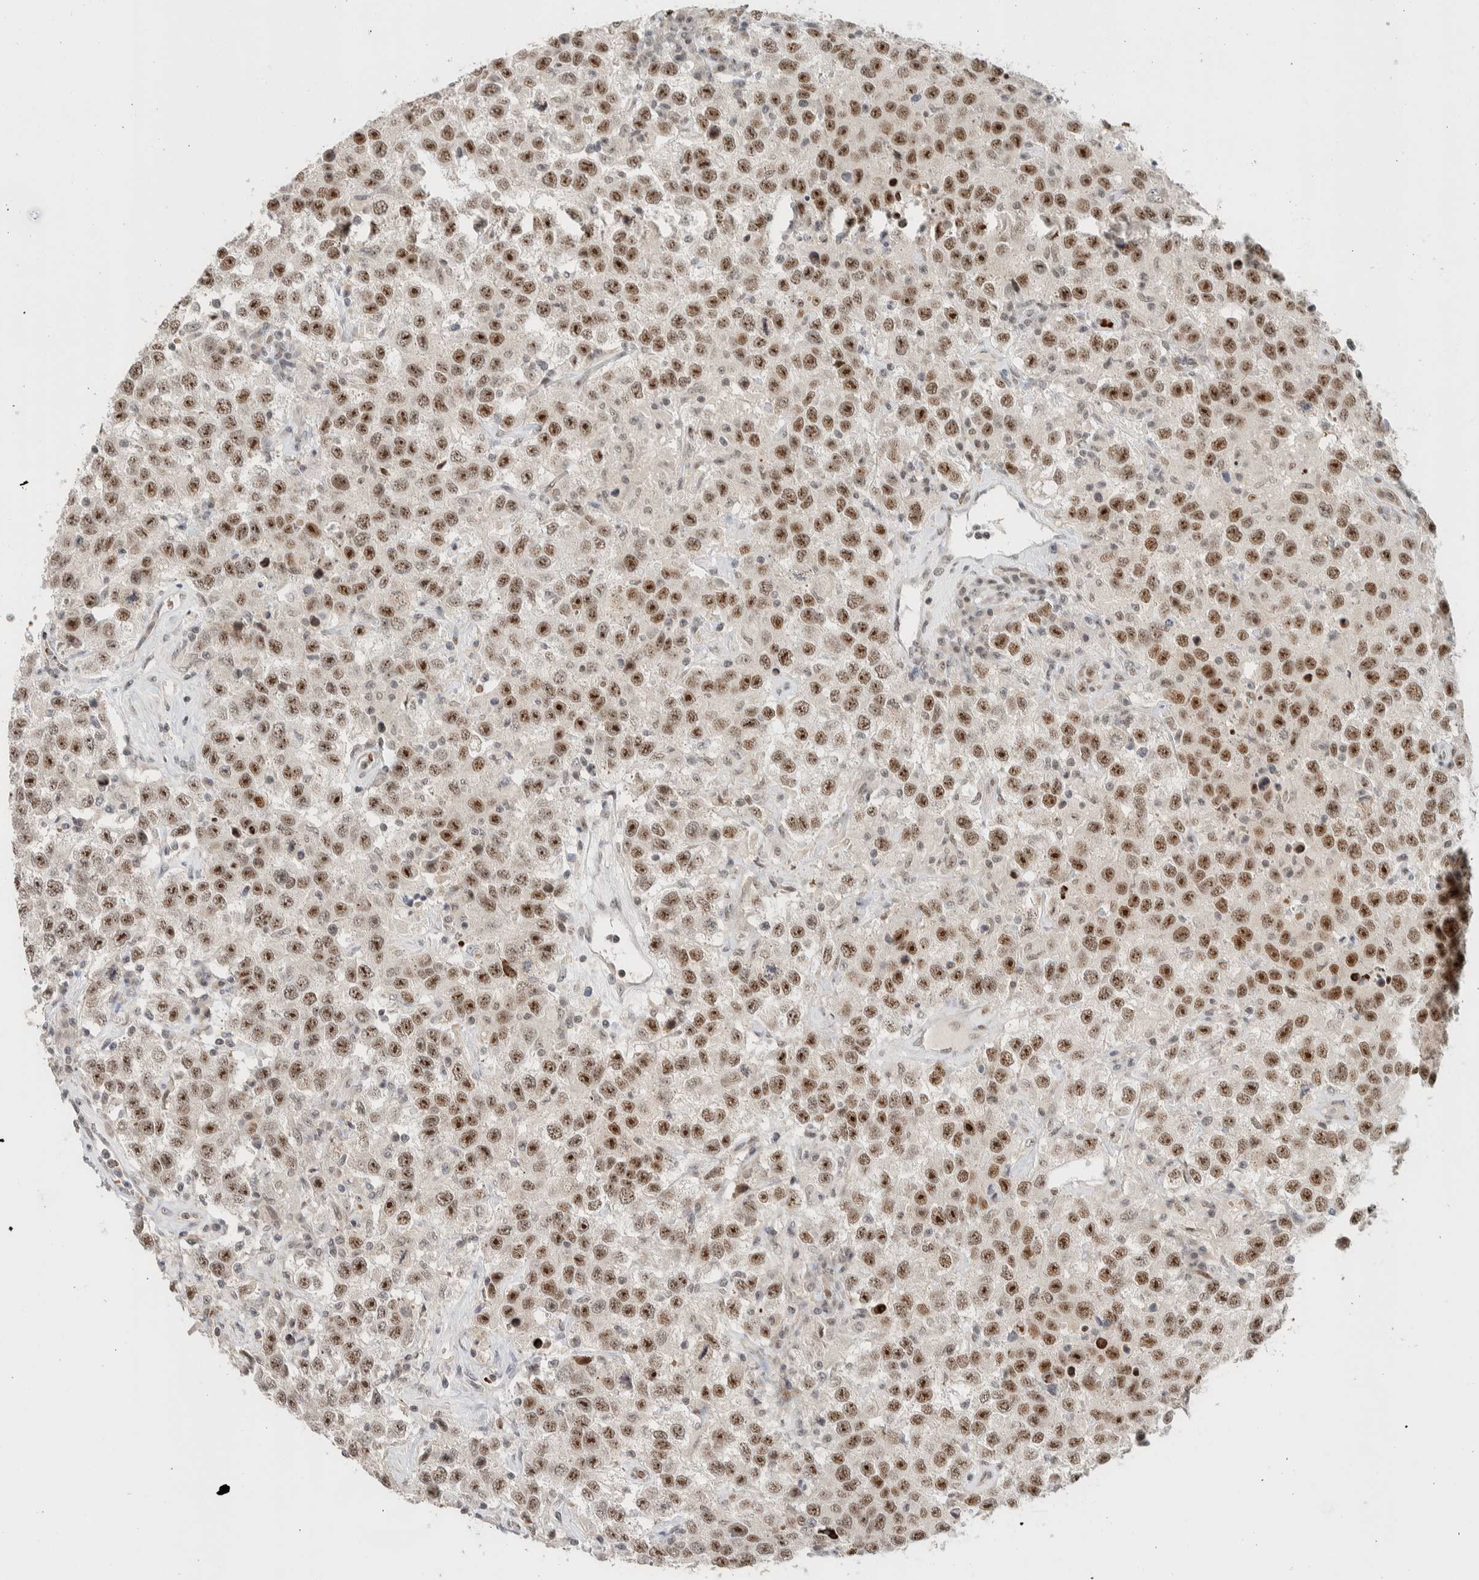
{"staining": {"intensity": "strong", "quantity": ">75%", "location": "nuclear"}, "tissue": "testis cancer", "cell_type": "Tumor cells", "image_type": "cancer", "snomed": [{"axis": "morphology", "description": "Seminoma, NOS"}, {"axis": "topography", "description": "Testis"}], "caption": "Protein expression analysis of testis seminoma exhibits strong nuclear expression in approximately >75% of tumor cells.", "gene": "ZBTB2", "patient": {"sex": "male", "age": 41}}